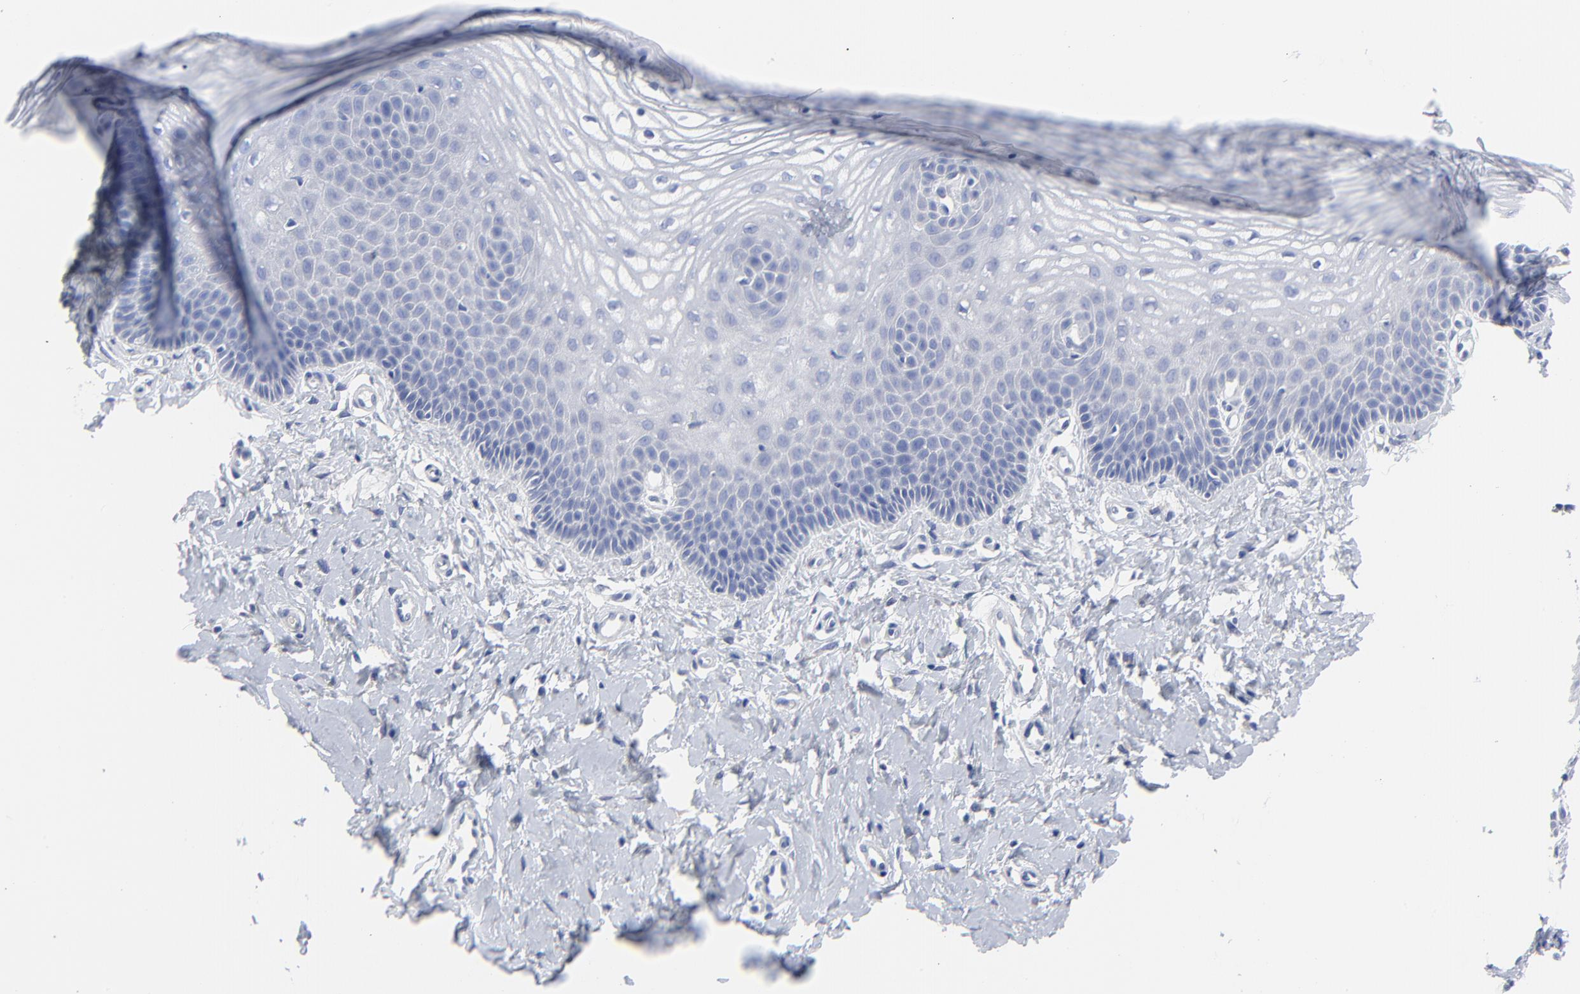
{"staining": {"intensity": "negative", "quantity": "none", "location": "none"}, "tissue": "vagina", "cell_type": "Squamous epithelial cells", "image_type": "normal", "snomed": [{"axis": "morphology", "description": "Normal tissue, NOS"}, {"axis": "topography", "description": "Vagina"}], "caption": "Immunohistochemical staining of benign vagina exhibits no significant expression in squamous epithelial cells. Nuclei are stained in blue.", "gene": "STAT2", "patient": {"sex": "female", "age": 68}}